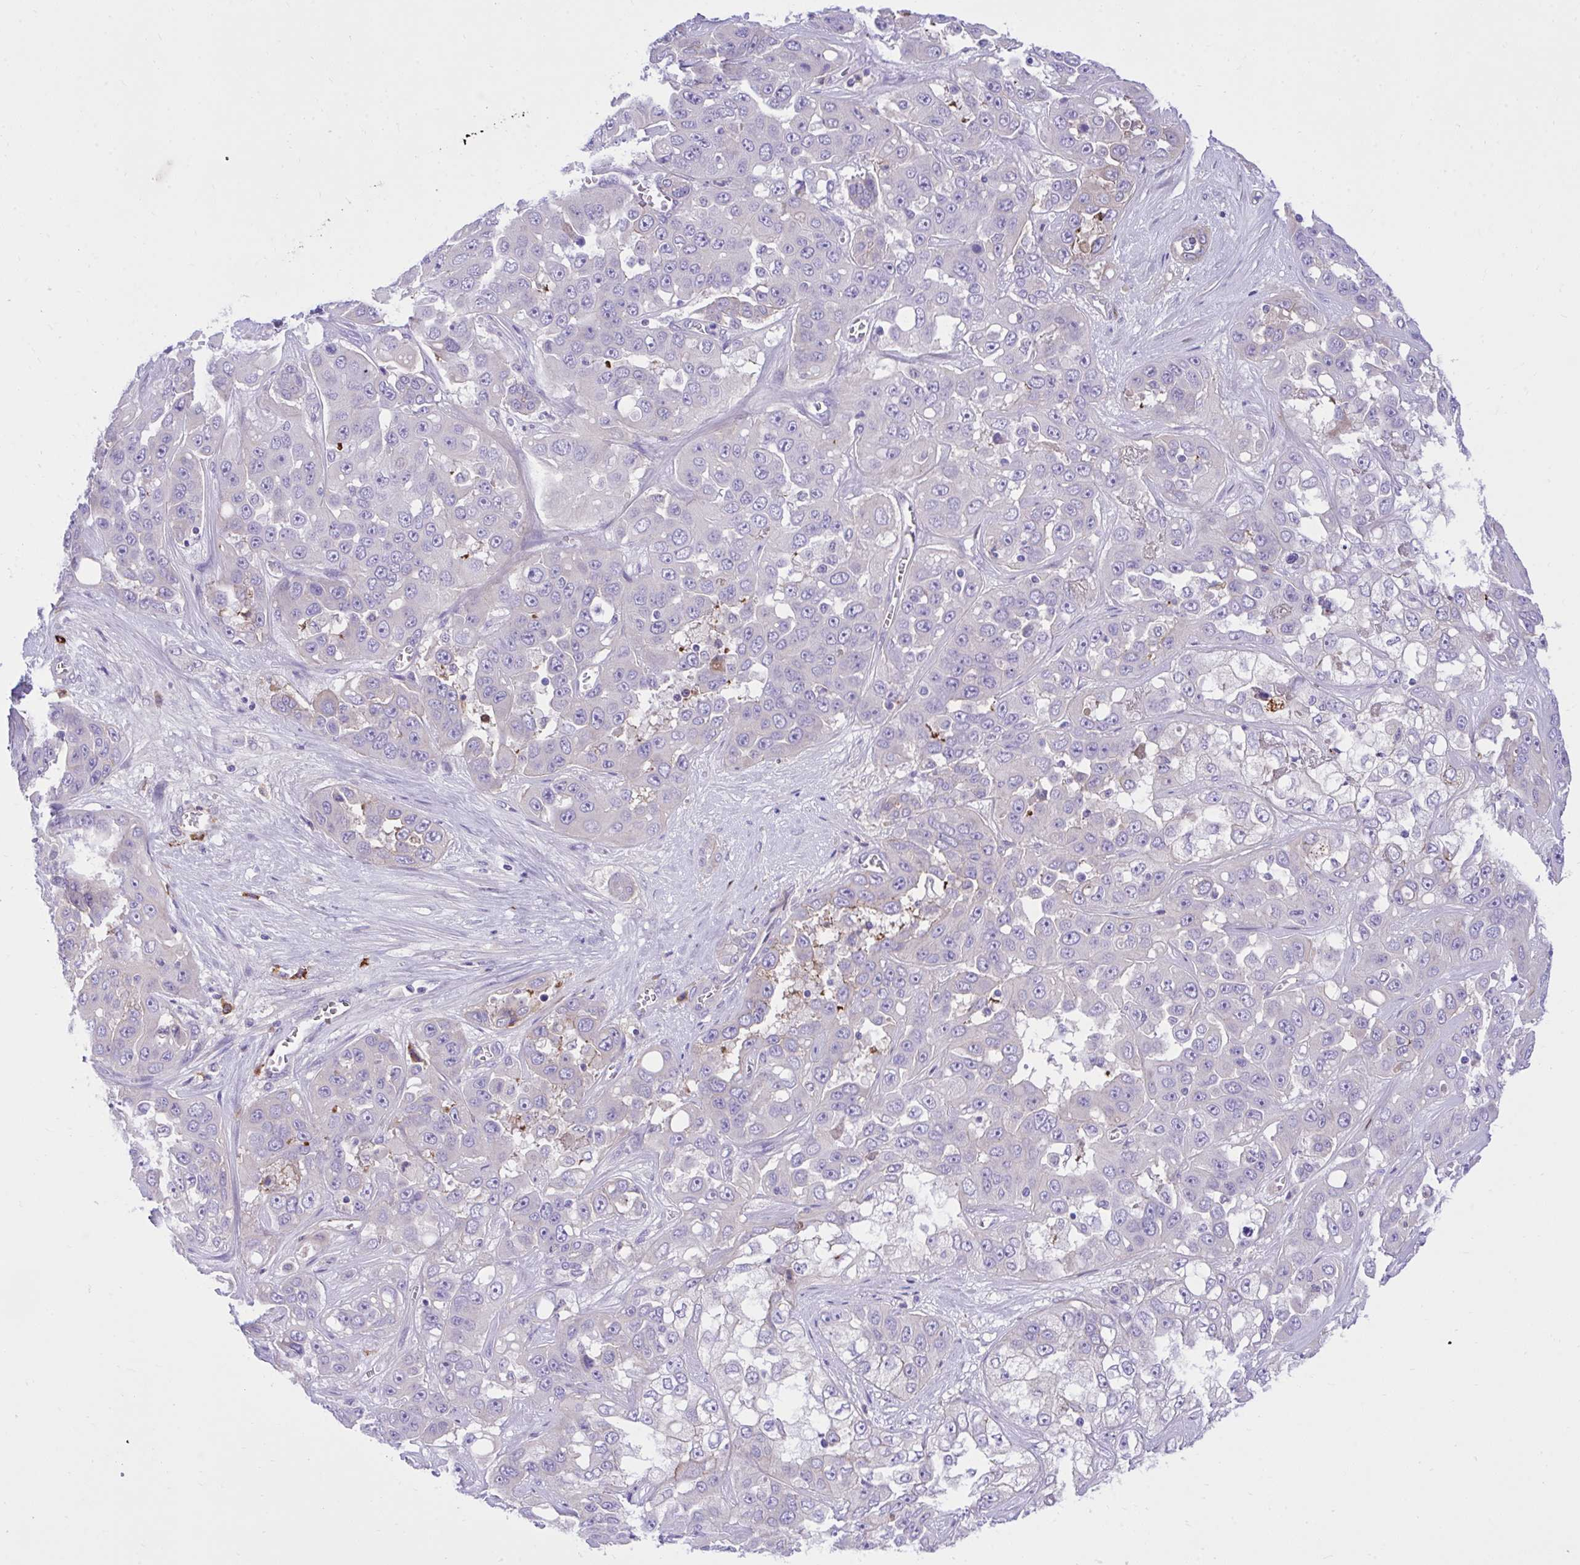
{"staining": {"intensity": "negative", "quantity": "none", "location": "none"}, "tissue": "liver cancer", "cell_type": "Tumor cells", "image_type": "cancer", "snomed": [{"axis": "morphology", "description": "Cholangiocarcinoma"}, {"axis": "topography", "description": "Liver"}], "caption": "This is a histopathology image of immunohistochemistry (IHC) staining of liver cancer, which shows no expression in tumor cells.", "gene": "HRG", "patient": {"sex": "female", "age": 52}}